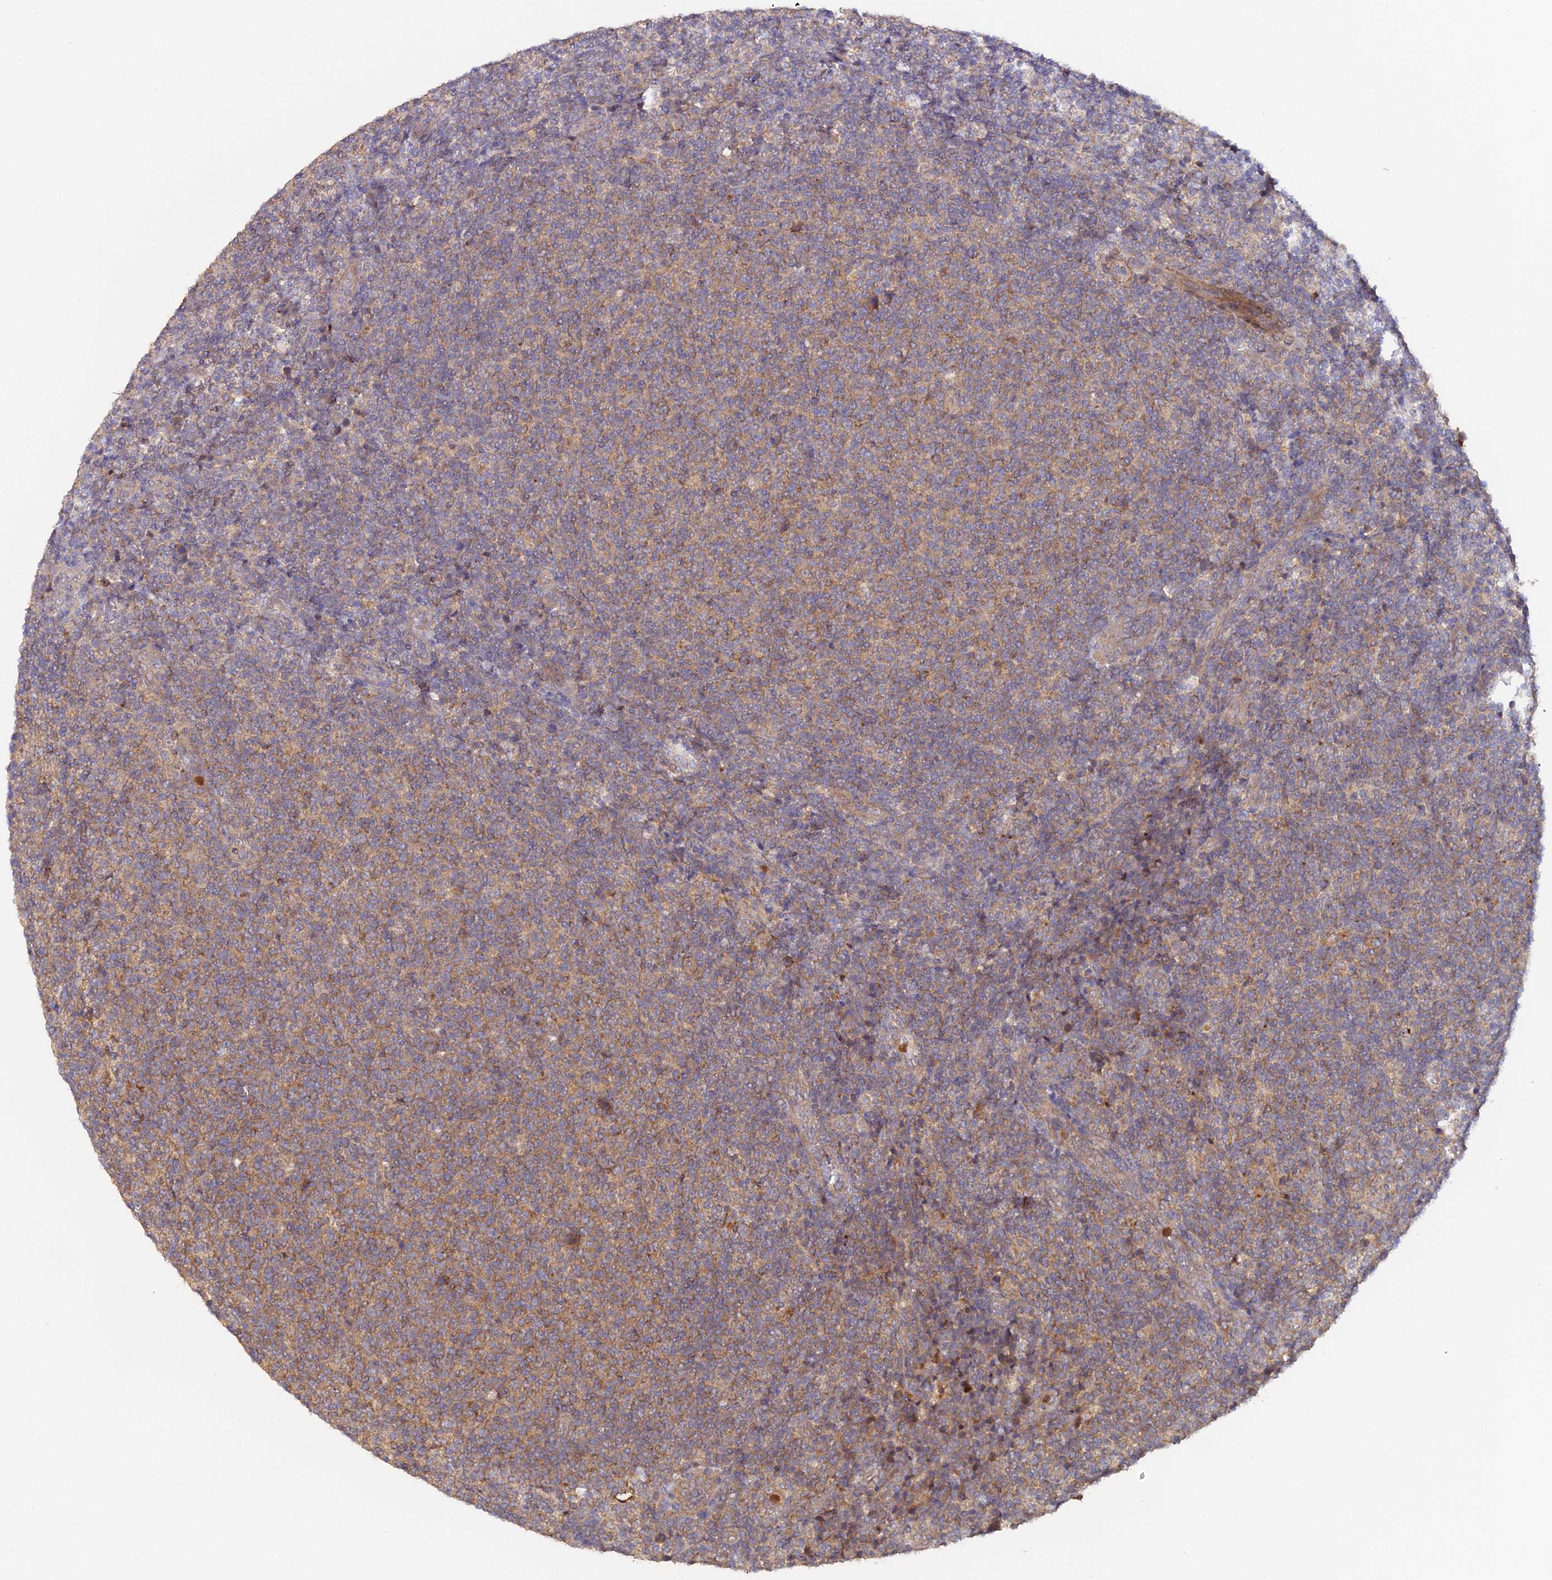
{"staining": {"intensity": "moderate", "quantity": ">75%", "location": "cytoplasmic/membranous"}, "tissue": "lymphoma", "cell_type": "Tumor cells", "image_type": "cancer", "snomed": [{"axis": "morphology", "description": "Malignant lymphoma, non-Hodgkin's type, Low grade"}, {"axis": "topography", "description": "Lymph node"}], "caption": "A histopathology image of human low-grade malignant lymphoma, non-Hodgkin's type stained for a protein exhibits moderate cytoplasmic/membranous brown staining in tumor cells. Immunohistochemistry (ihc) stains the protein of interest in brown and the nuclei are stained blue.", "gene": "TRIM26", "patient": {"sex": "male", "age": 66}}